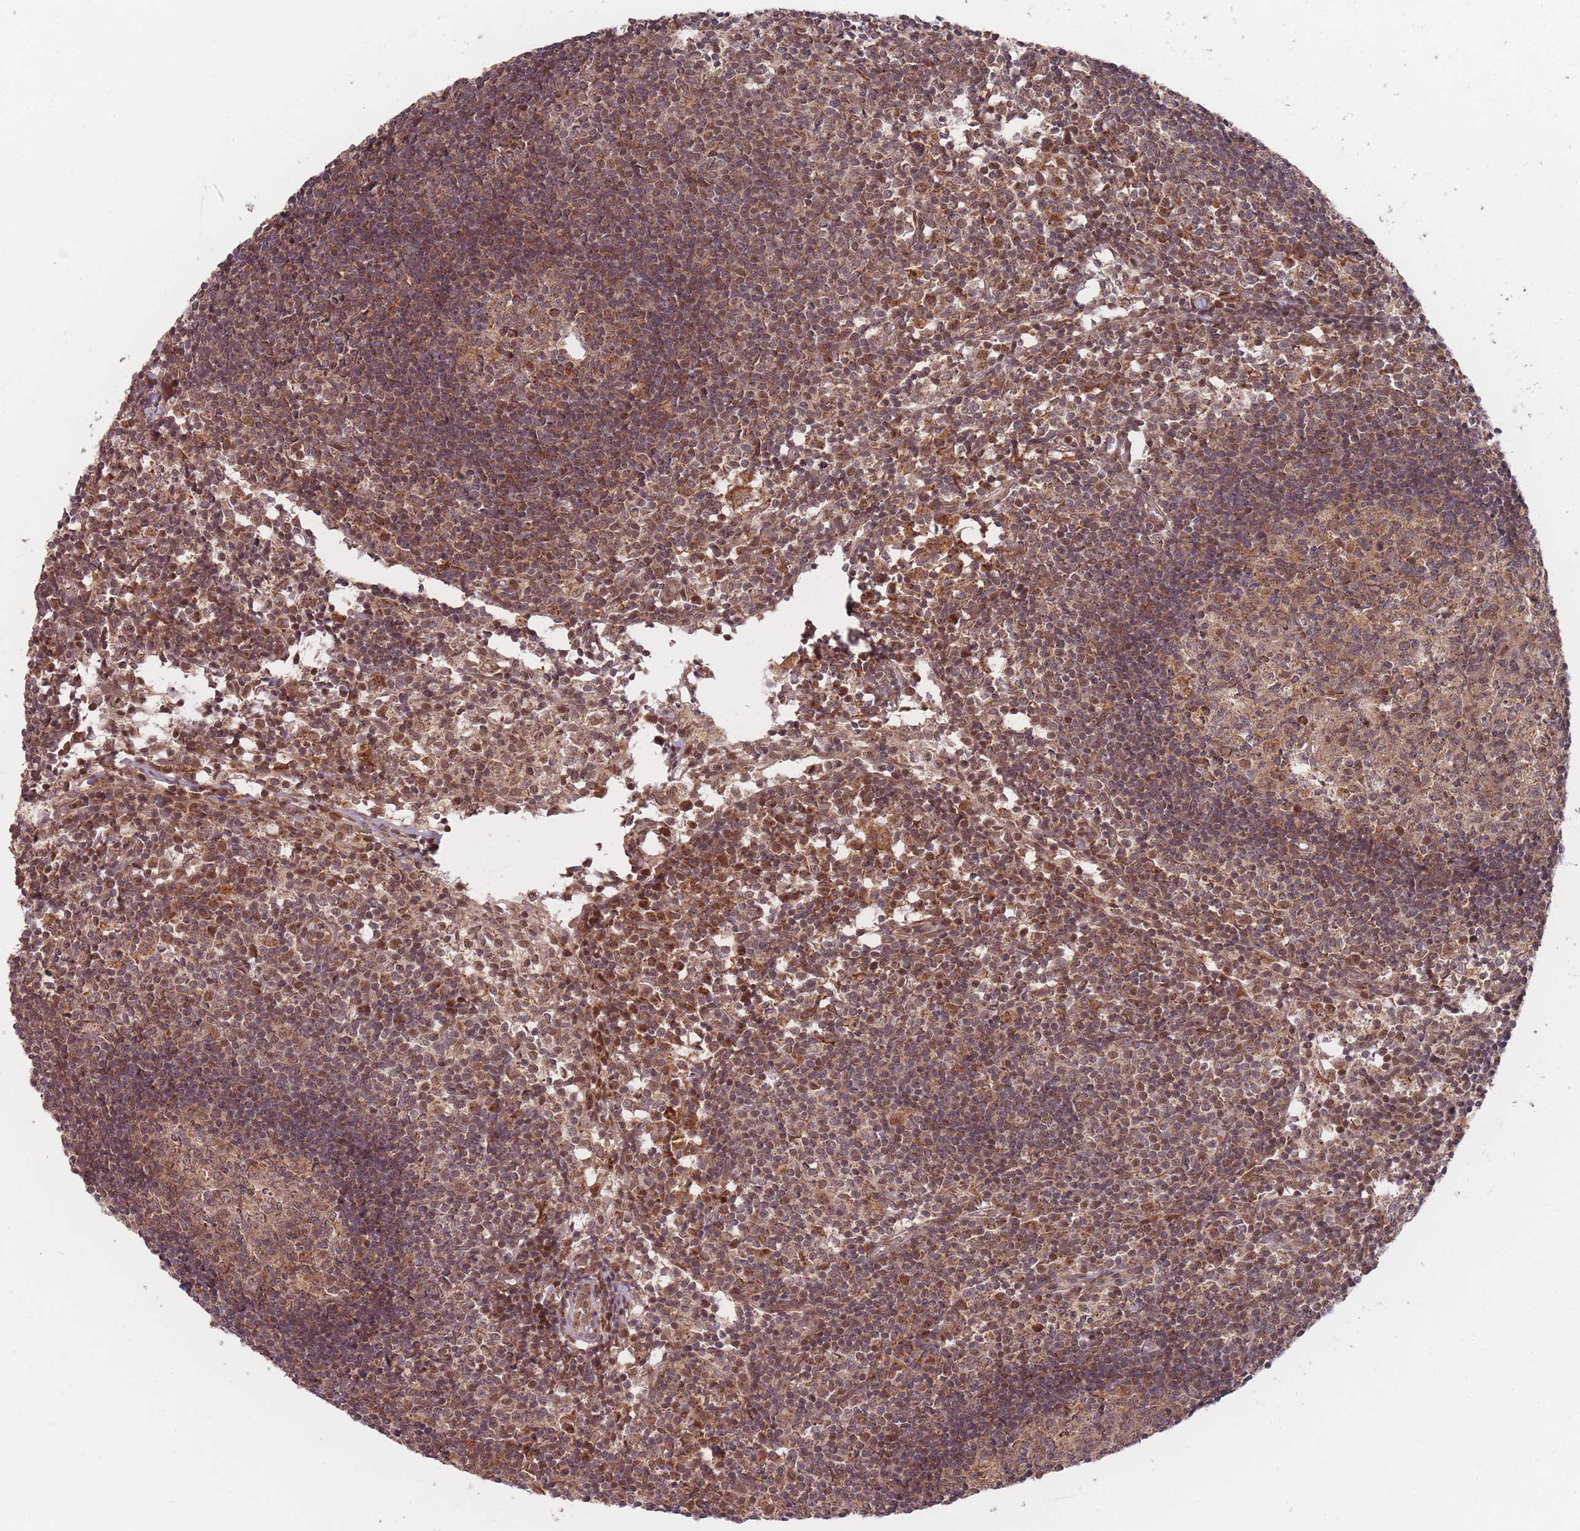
{"staining": {"intensity": "moderate", "quantity": "25%-75%", "location": "cytoplasmic/membranous,nuclear"}, "tissue": "lymph node", "cell_type": "Germinal center cells", "image_type": "normal", "snomed": [{"axis": "morphology", "description": "Normal tissue, NOS"}, {"axis": "topography", "description": "Lymph node"}], "caption": "Lymph node stained for a protein (brown) displays moderate cytoplasmic/membranous,nuclear positive staining in about 25%-75% of germinal center cells.", "gene": "RADX", "patient": {"sex": "female", "age": 55}}